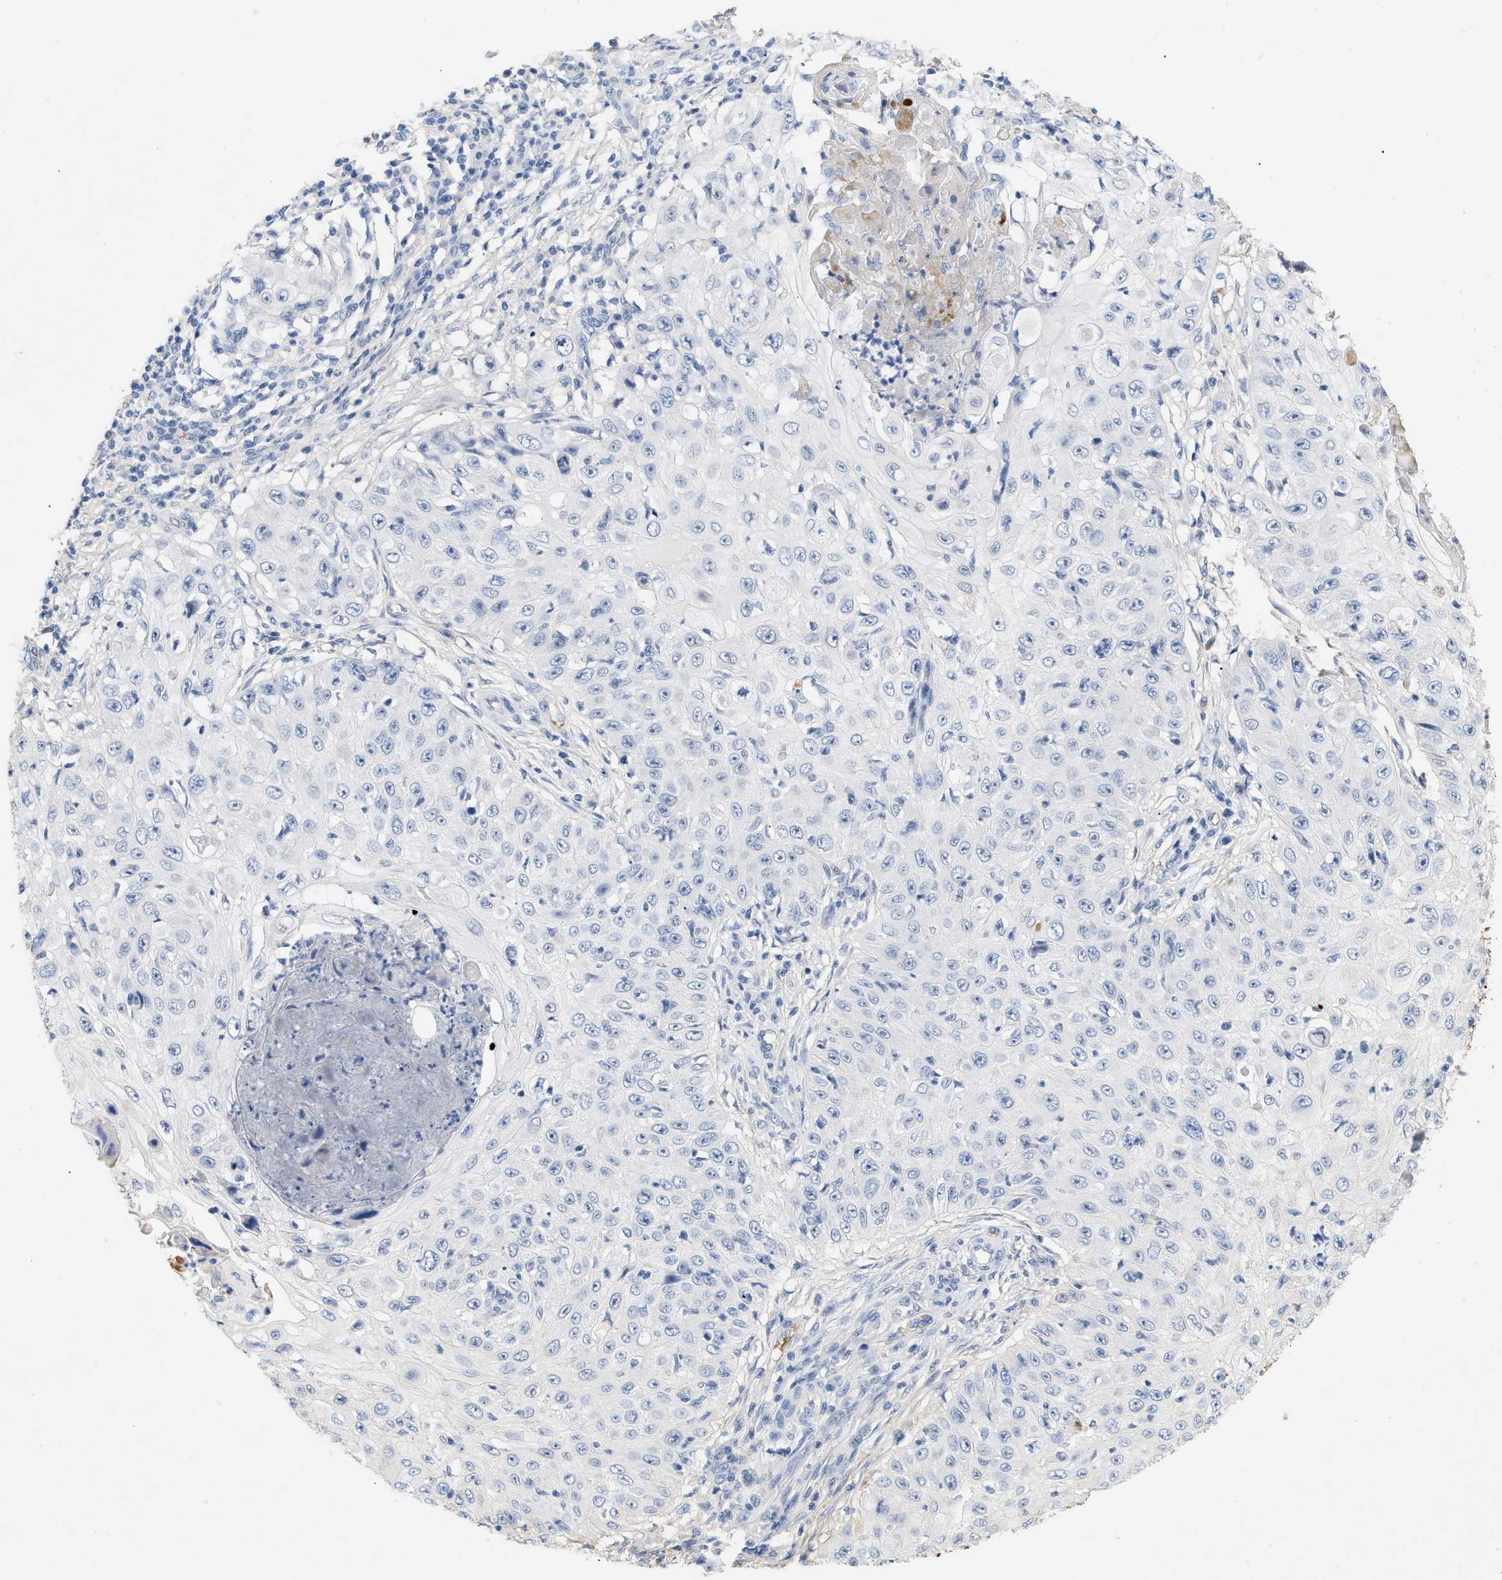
{"staining": {"intensity": "negative", "quantity": "none", "location": "none"}, "tissue": "skin cancer", "cell_type": "Tumor cells", "image_type": "cancer", "snomed": [{"axis": "morphology", "description": "Squamous cell carcinoma, NOS"}, {"axis": "topography", "description": "Skin"}], "caption": "IHC histopathology image of neoplastic tissue: human squamous cell carcinoma (skin) stained with DAB shows no significant protein staining in tumor cells. Nuclei are stained in blue.", "gene": "CFH", "patient": {"sex": "male", "age": 86}}